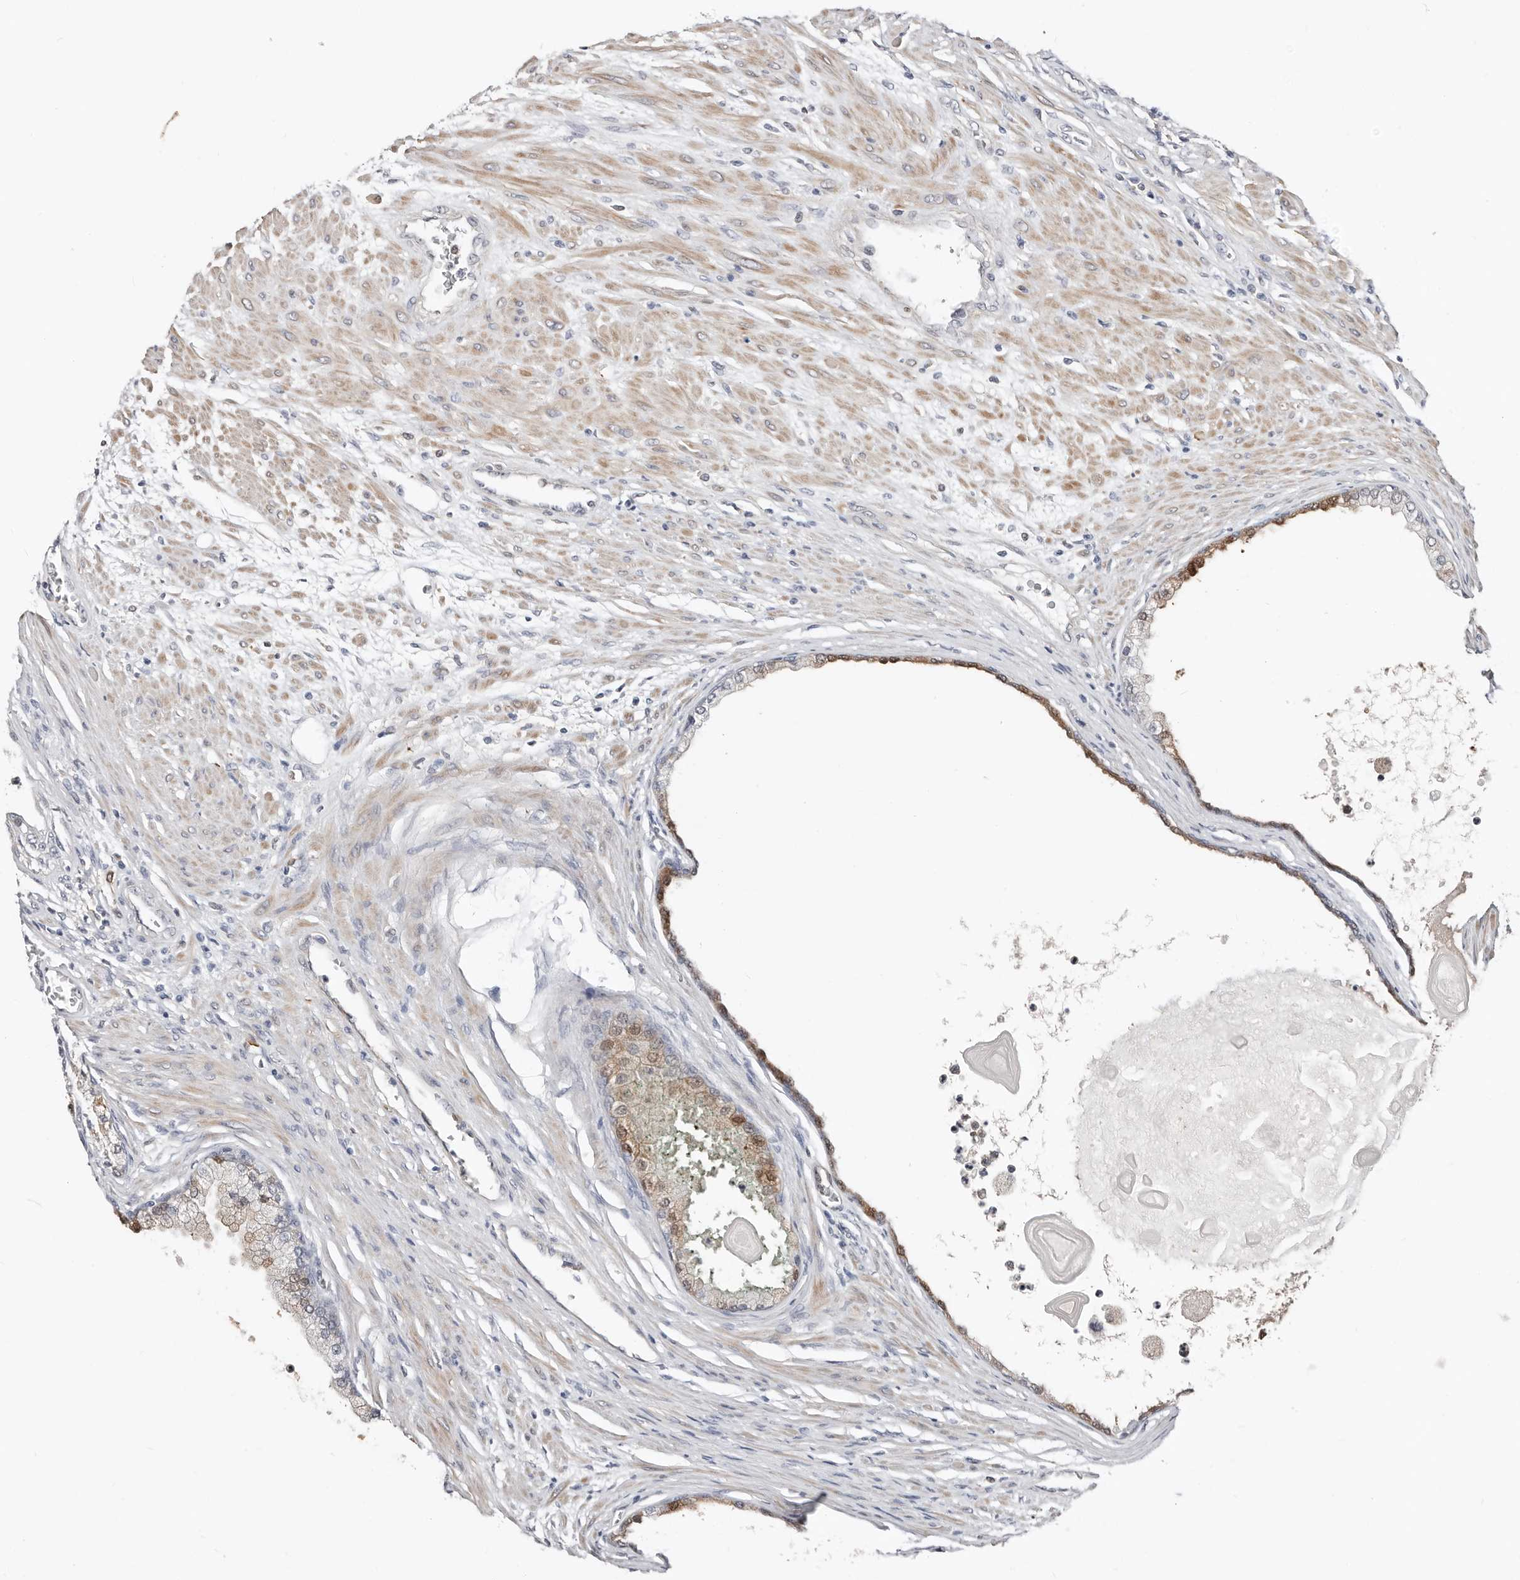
{"staining": {"intensity": "moderate", "quantity": "25%-75%", "location": "cytoplasmic/membranous,nuclear"}, "tissue": "prostate cancer", "cell_type": "Tumor cells", "image_type": "cancer", "snomed": [{"axis": "morphology", "description": "Normal tissue, NOS"}, {"axis": "morphology", "description": "Adenocarcinoma, Low grade"}, {"axis": "topography", "description": "Prostate"}, {"axis": "topography", "description": "Peripheral nerve tissue"}], "caption": "Prostate cancer tissue displays moderate cytoplasmic/membranous and nuclear expression in about 25%-75% of tumor cells, visualized by immunohistochemistry.", "gene": "ASRGL1", "patient": {"sex": "male", "age": 71}}